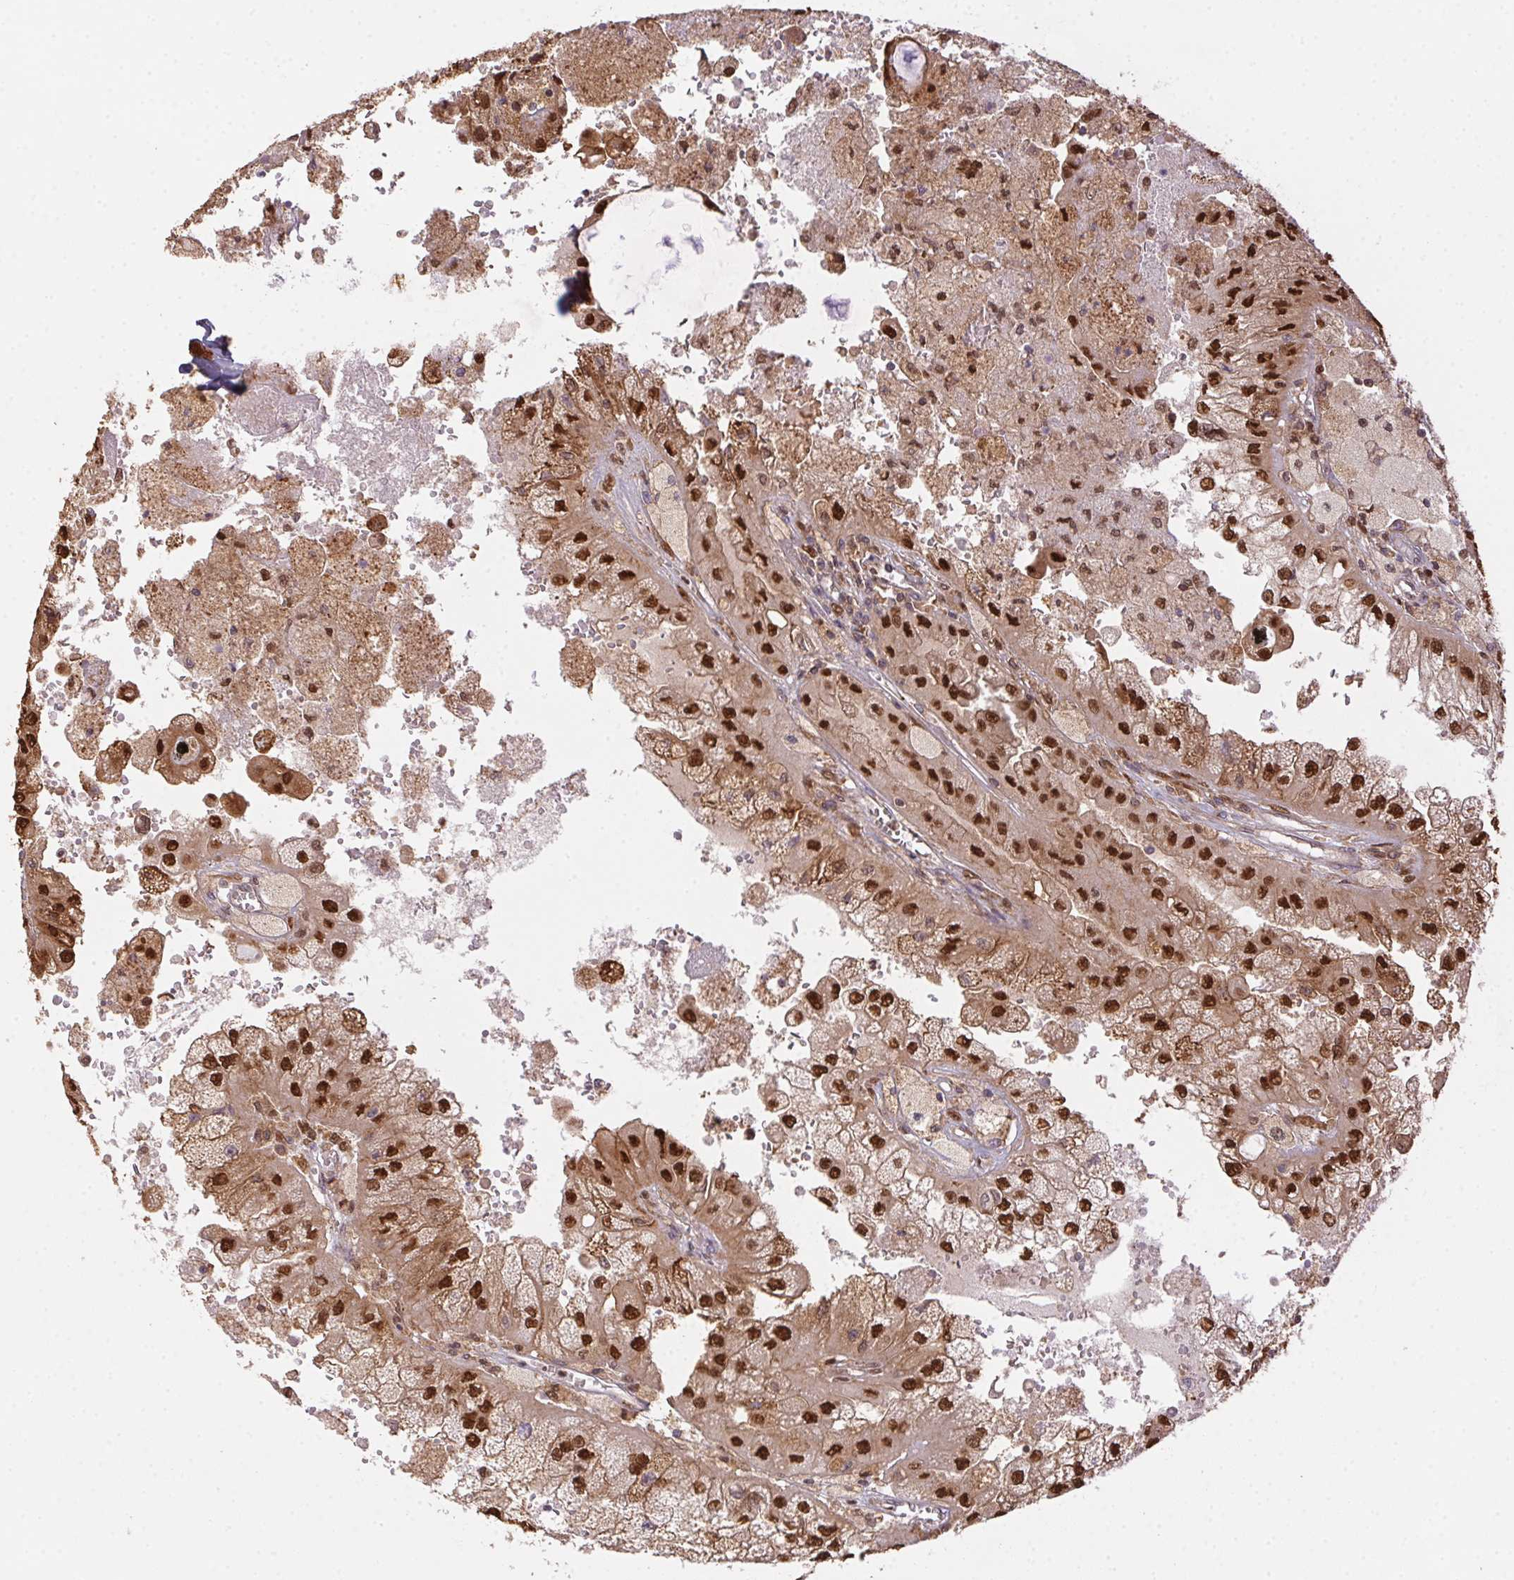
{"staining": {"intensity": "strong", "quantity": ">75%", "location": "cytoplasmic/membranous,nuclear"}, "tissue": "renal cancer", "cell_type": "Tumor cells", "image_type": "cancer", "snomed": [{"axis": "morphology", "description": "Adenocarcinoma, NOS"}, {"axis": "topography", "description": "Kidney"}], "caption": "DAB immunohistochemical staining of human renal adenocarcinoma shows strong cytoplasmic/membranous and nuclear protein expression in approximately >75% of tumor cells.", "gene": "MEX3D", "patient": {"sex": "male", "age": 58}}